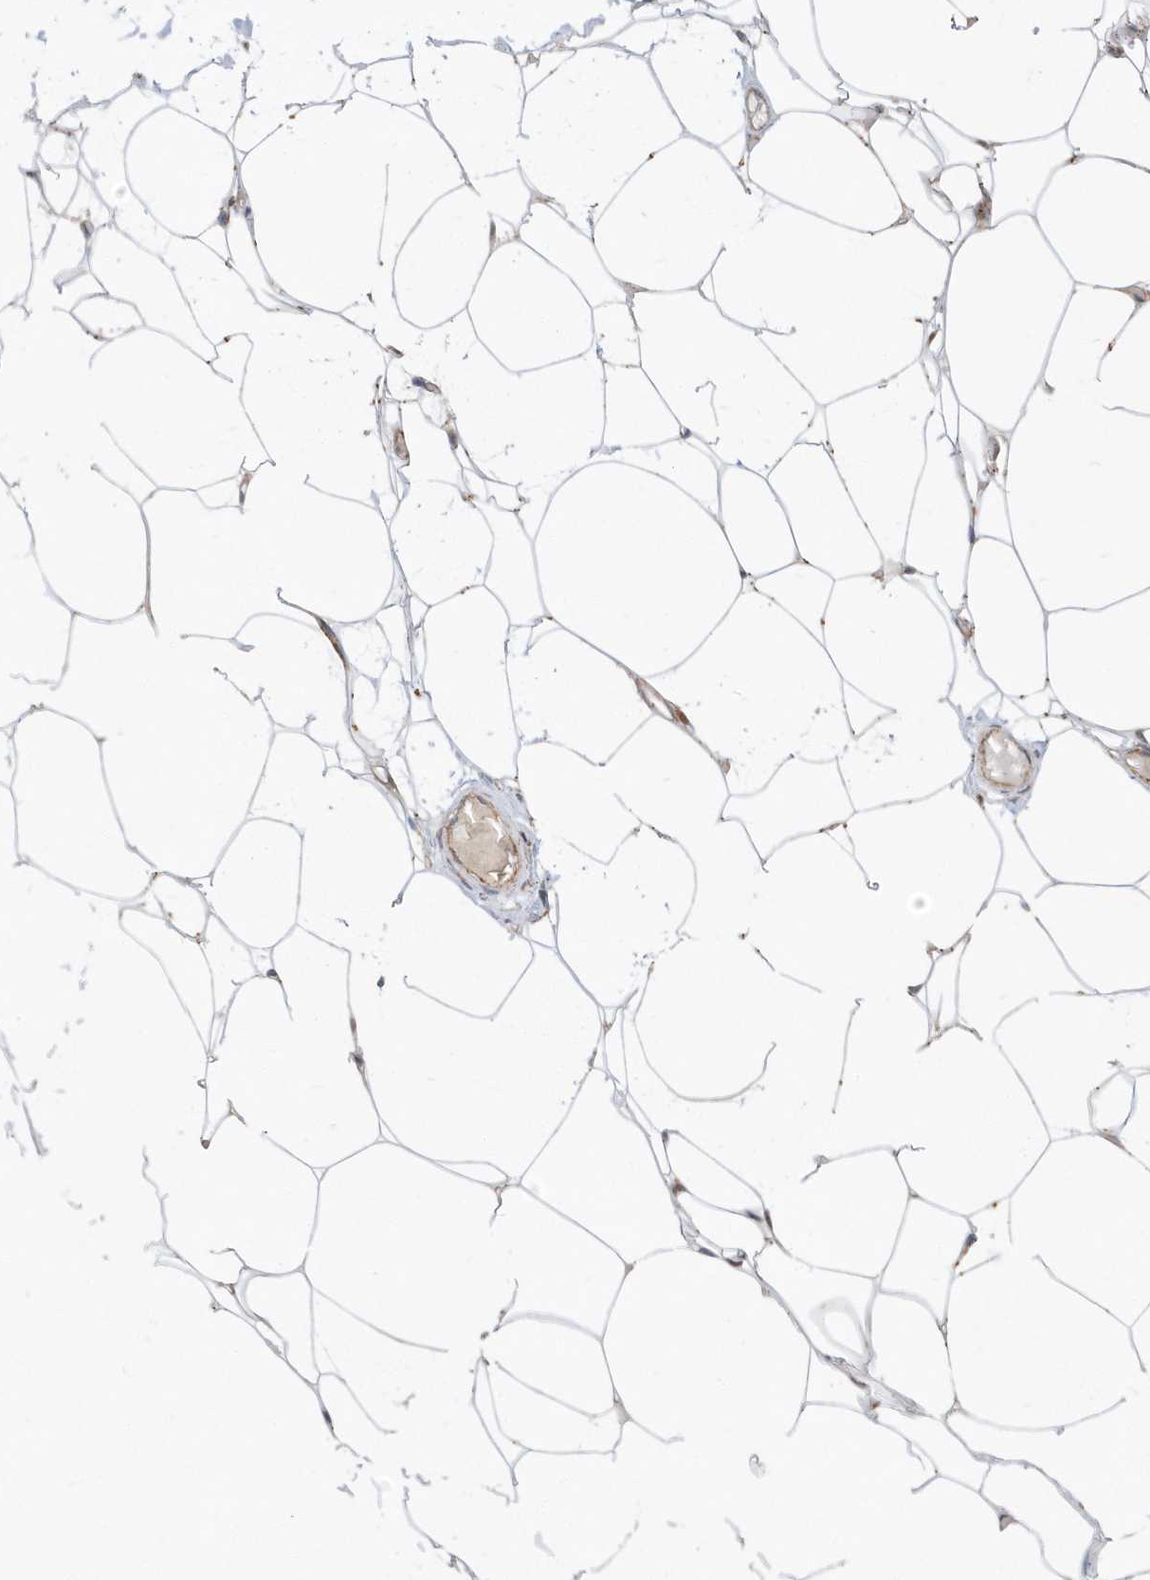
{"staining": {"intensity": "moderate", "quantity": "25%-75%", "location": "cytoplasmic/membranous"}, "tissue": "adipose tissue", "cell_type": "Adipocytes", "image_type": "normal", "snomed": [{"axis": "morphology", "description": "Normal tissue, NOS"}, {"axis": "topography", "description": "Breast"}], "caption": "IHC of unremarkable human adipose tissue exhibits medium levels of moderate cytoplasmic/membranous expression in approximately 25%-75% of adipocytes. The protein is shown in brown color, while the nuclei are stained blue.", "gene": "HRH4", "patient": {"sex": "female", "age": 23}}